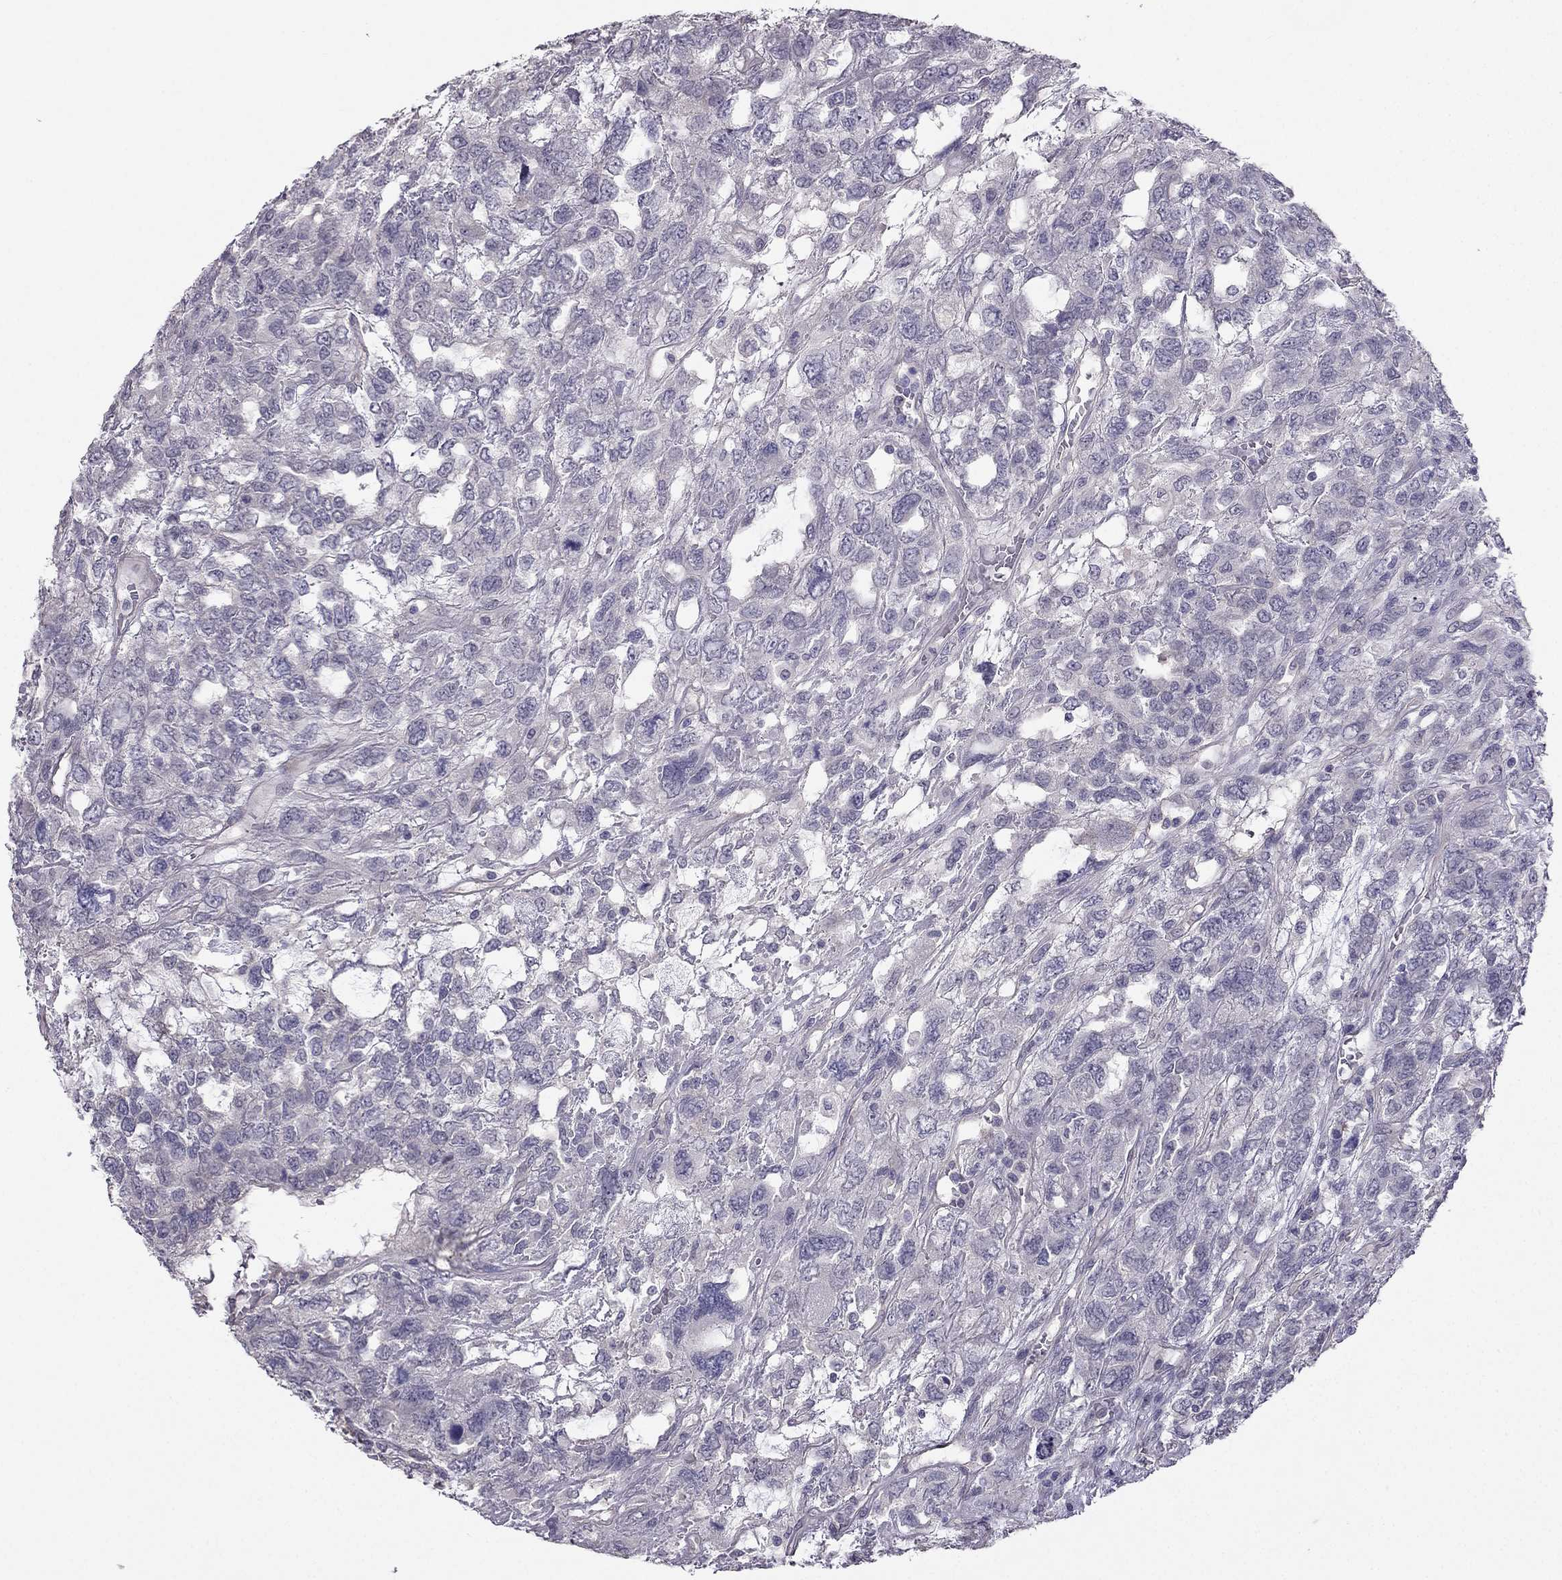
{"staining": {"intensity": "negative", "quantity": "none", "location": "none"}, "tissue": "testis cancer", "cell_type": "Tumor cells", "image_type": "cancer", "snomed": [{"axis": "morphology", "description": "Seminoma, NOS"}, {"axis": "topography", "description": "Testis"}], "caption": "This image is of seminoma (testis) stained with immunohistochemistry to label a protein in brown with the nuclei are counter-stained blue. There is no positivity in tumor cells.", "gene": "HSFX1", "patient": {"sex": "male", "age": 52}}